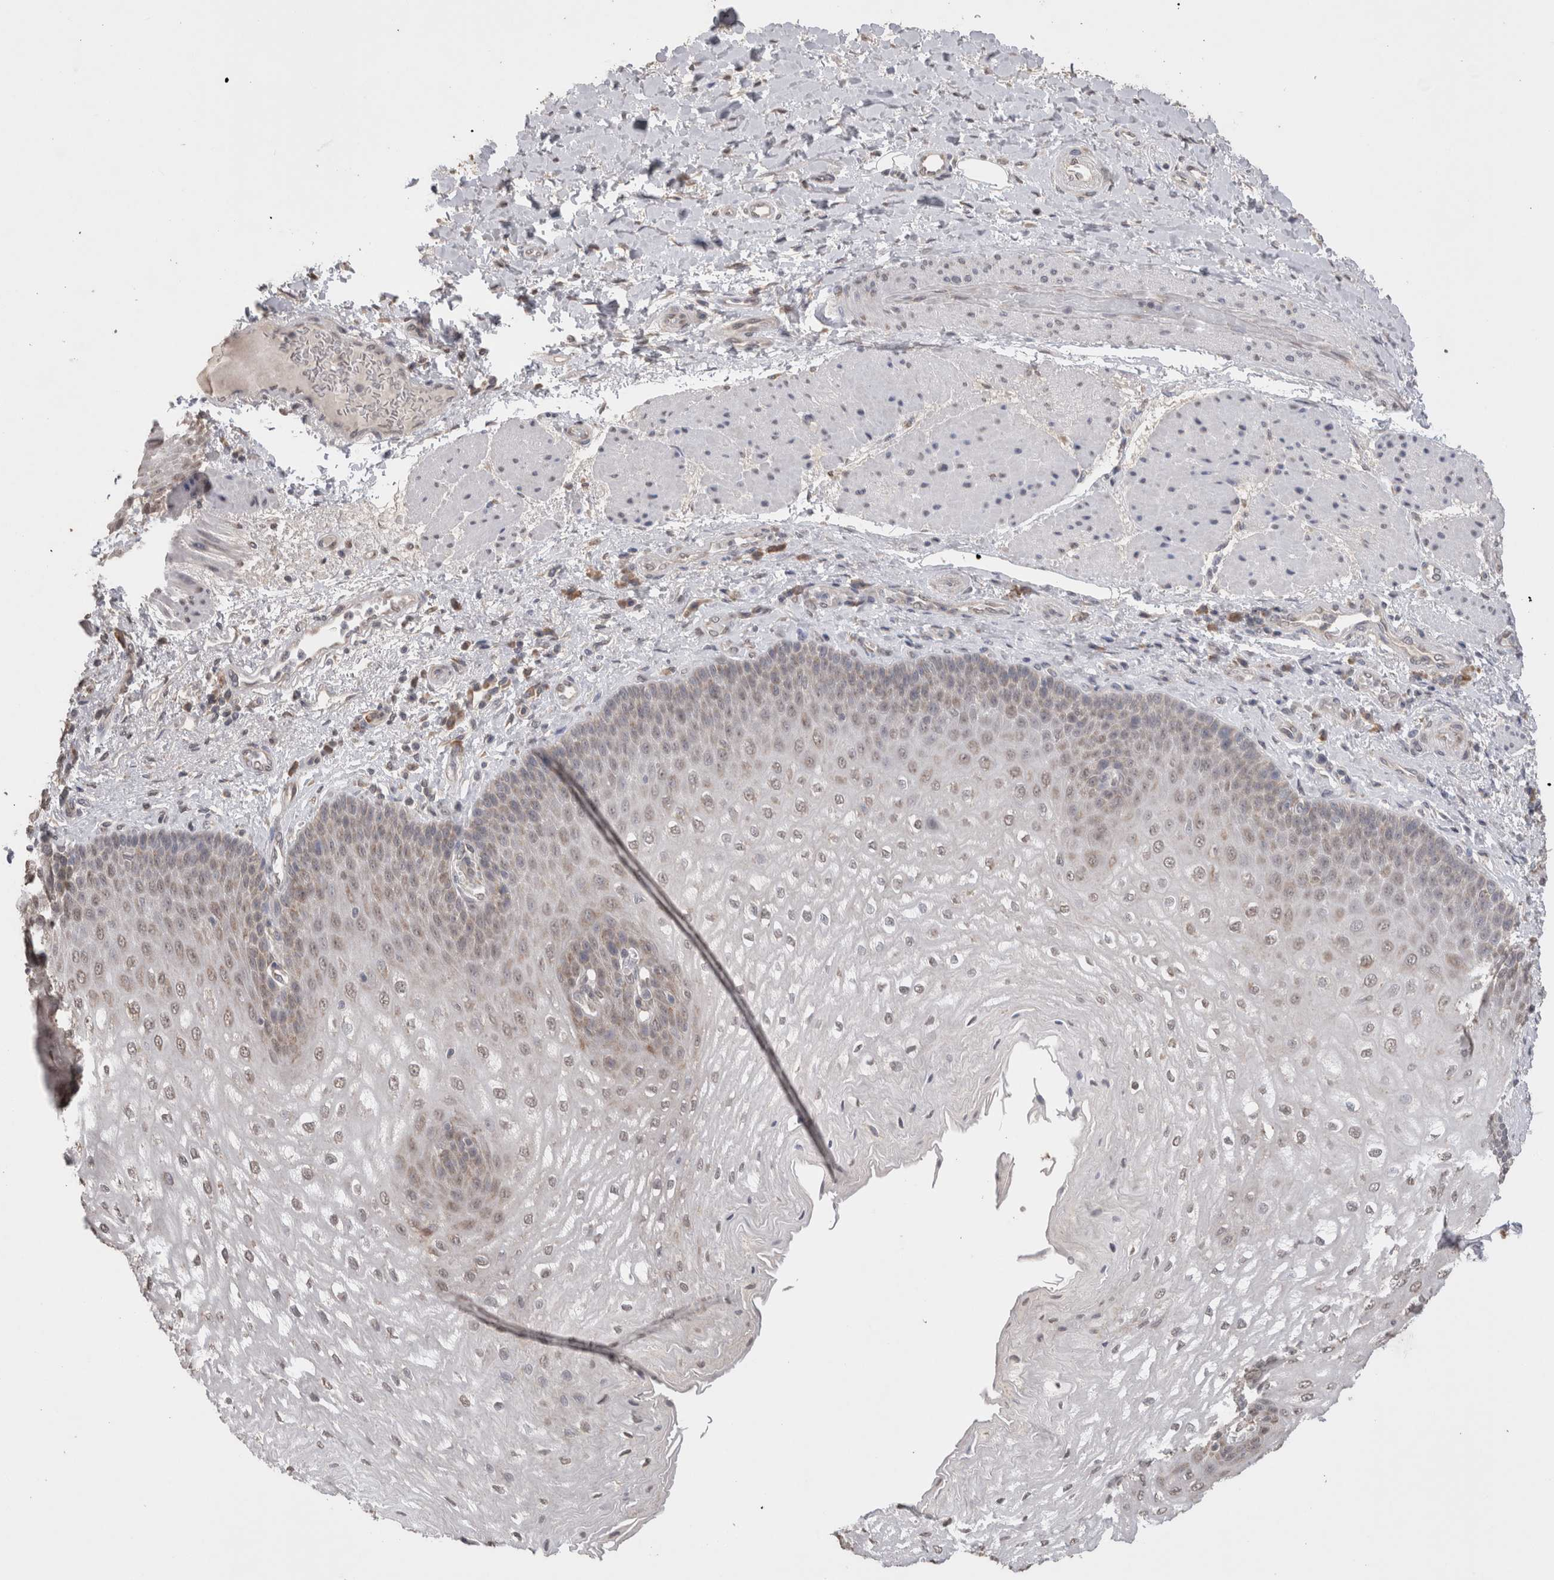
{"staining": {"intensity": "weak", "quantity": "25%-75%", "location": "cytoplasmic/membranous,nuclear"}, "tissue": "esophagus", "cell_type": "Squamous epithelial cells", "image_type": "normal", "snomed": [{"axis": "morphology", "description": "Normal tissue, NOS"}, {"axis": "topography", "description": "Esophagus"}], "caption": "Immunohistochemical staining of normal esophagus demonstrates 25%-75% levels of weak cytoplasmic/membranous,nuclear protein expression in approximately 25%-75% of squamous epithelial cells.", "gene": "NOMO1", "patient": {"sex": "male", "age": 54}}